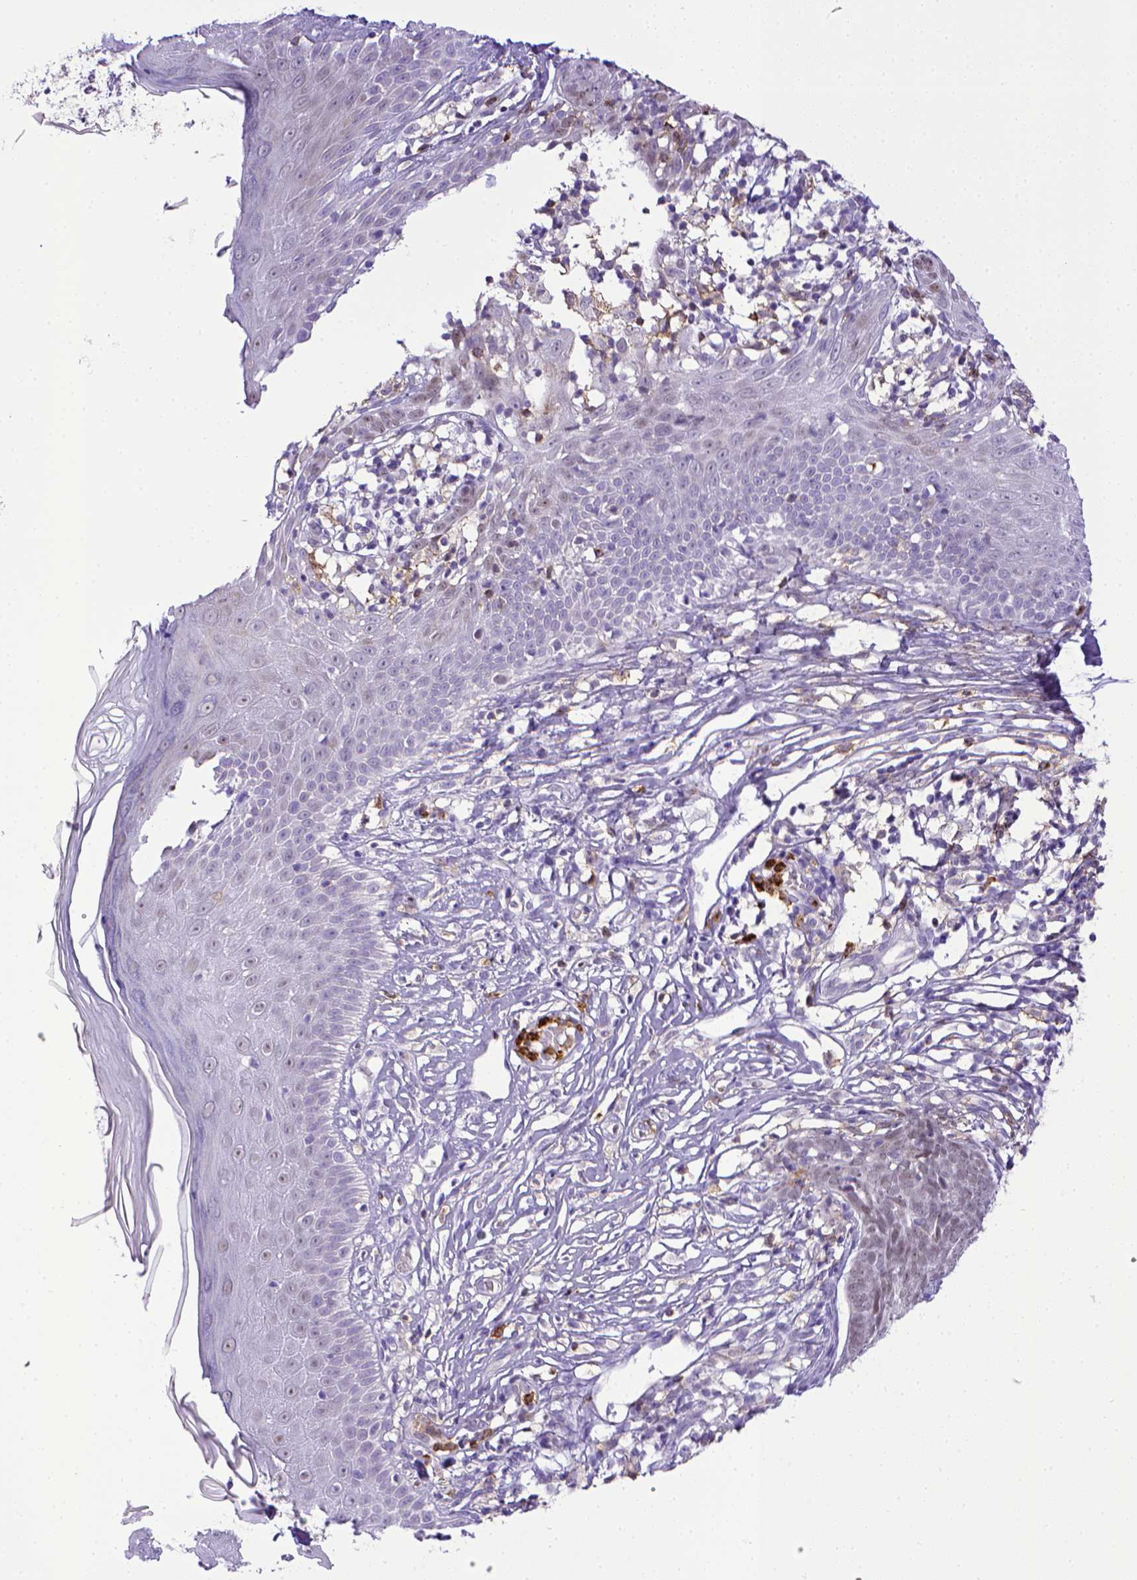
{"staining": {"intensity": "negative", "quantity": "none", "location": "none"}, "tissue": "skin cancer", "cell_type": "Tumor cells", "image_type": "cancer", "snomed": [{"axis": "morphology", "description": "Basal cell carcinoma"}, {"axis": "topography", "description": "Skin"}], "caption": "Immunohistochemistry of human skin cancer (basal cell carcinoma) shows no expression in tumor cells. (DAB (3,3'-diaminobenzidine) immunohistochemistry visualized using brightfield microscopy, high magnification).", "gene": "ITGAM", "patient": {"sex": "male", "age": 85}}